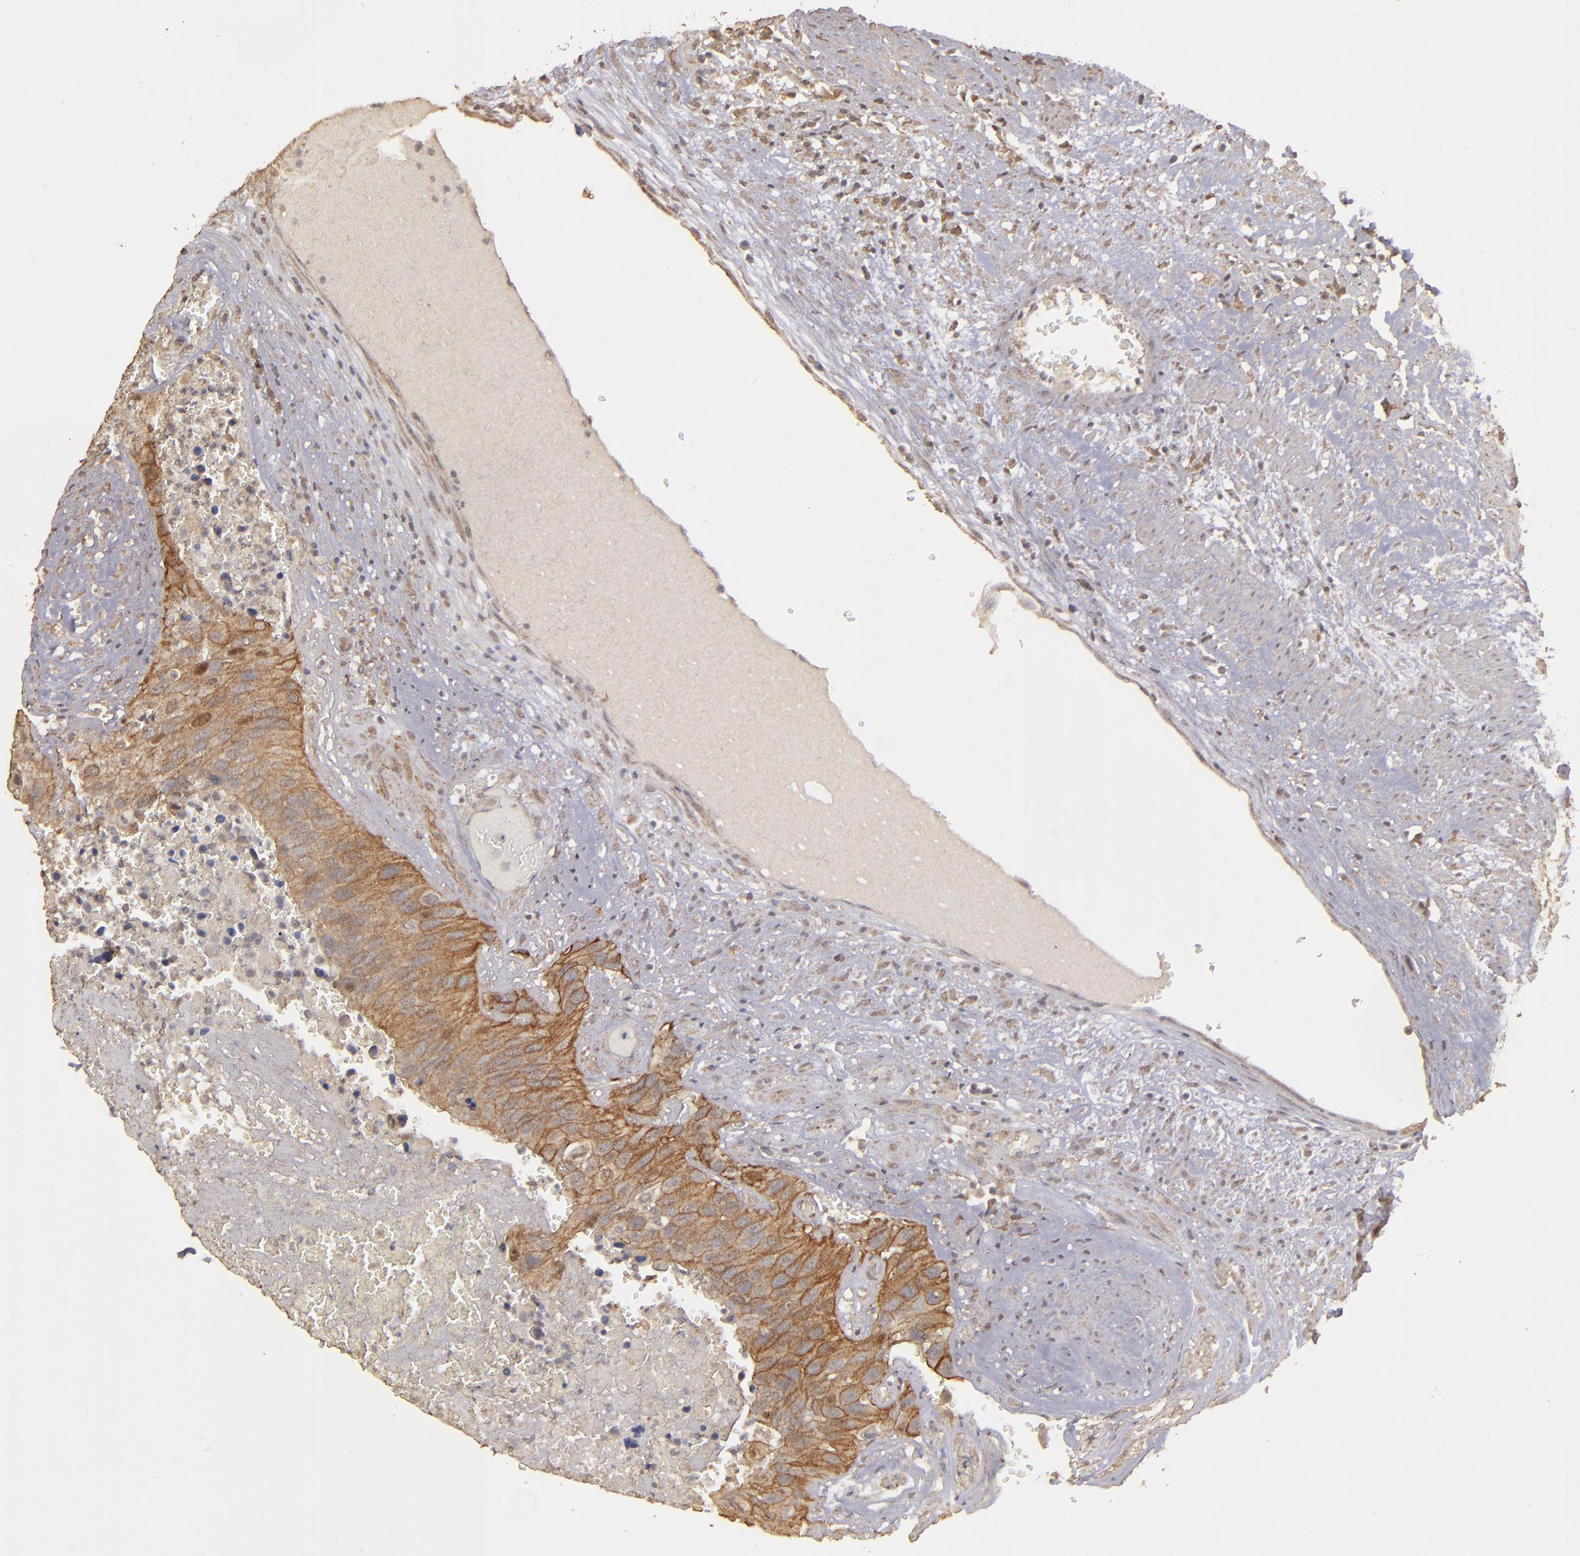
{"staining": {"intensity": "moderate", "quantity": ">75%", "location": "cytoplasmic/membranous"}, "tissue": "urothelial cancer", "cell_type": "Tumor cells", "image_type": "cancer", "snomed": [{"axis": "morphology", "description": "Urothelial carcinoma, High grade"}, {"axis": "topography", "description": "Urinary bladder"}], "caption": "Protein positivity by IHC displays moderate cytoplasmic/membranous staining in approximately >75% of tumor cells in high-grade urothelial carcinoma. (DAB IHC with brightfield microscopy, high magnification).", "gene": "FAT1", "patient": {"sex": "male", "age": 66}}